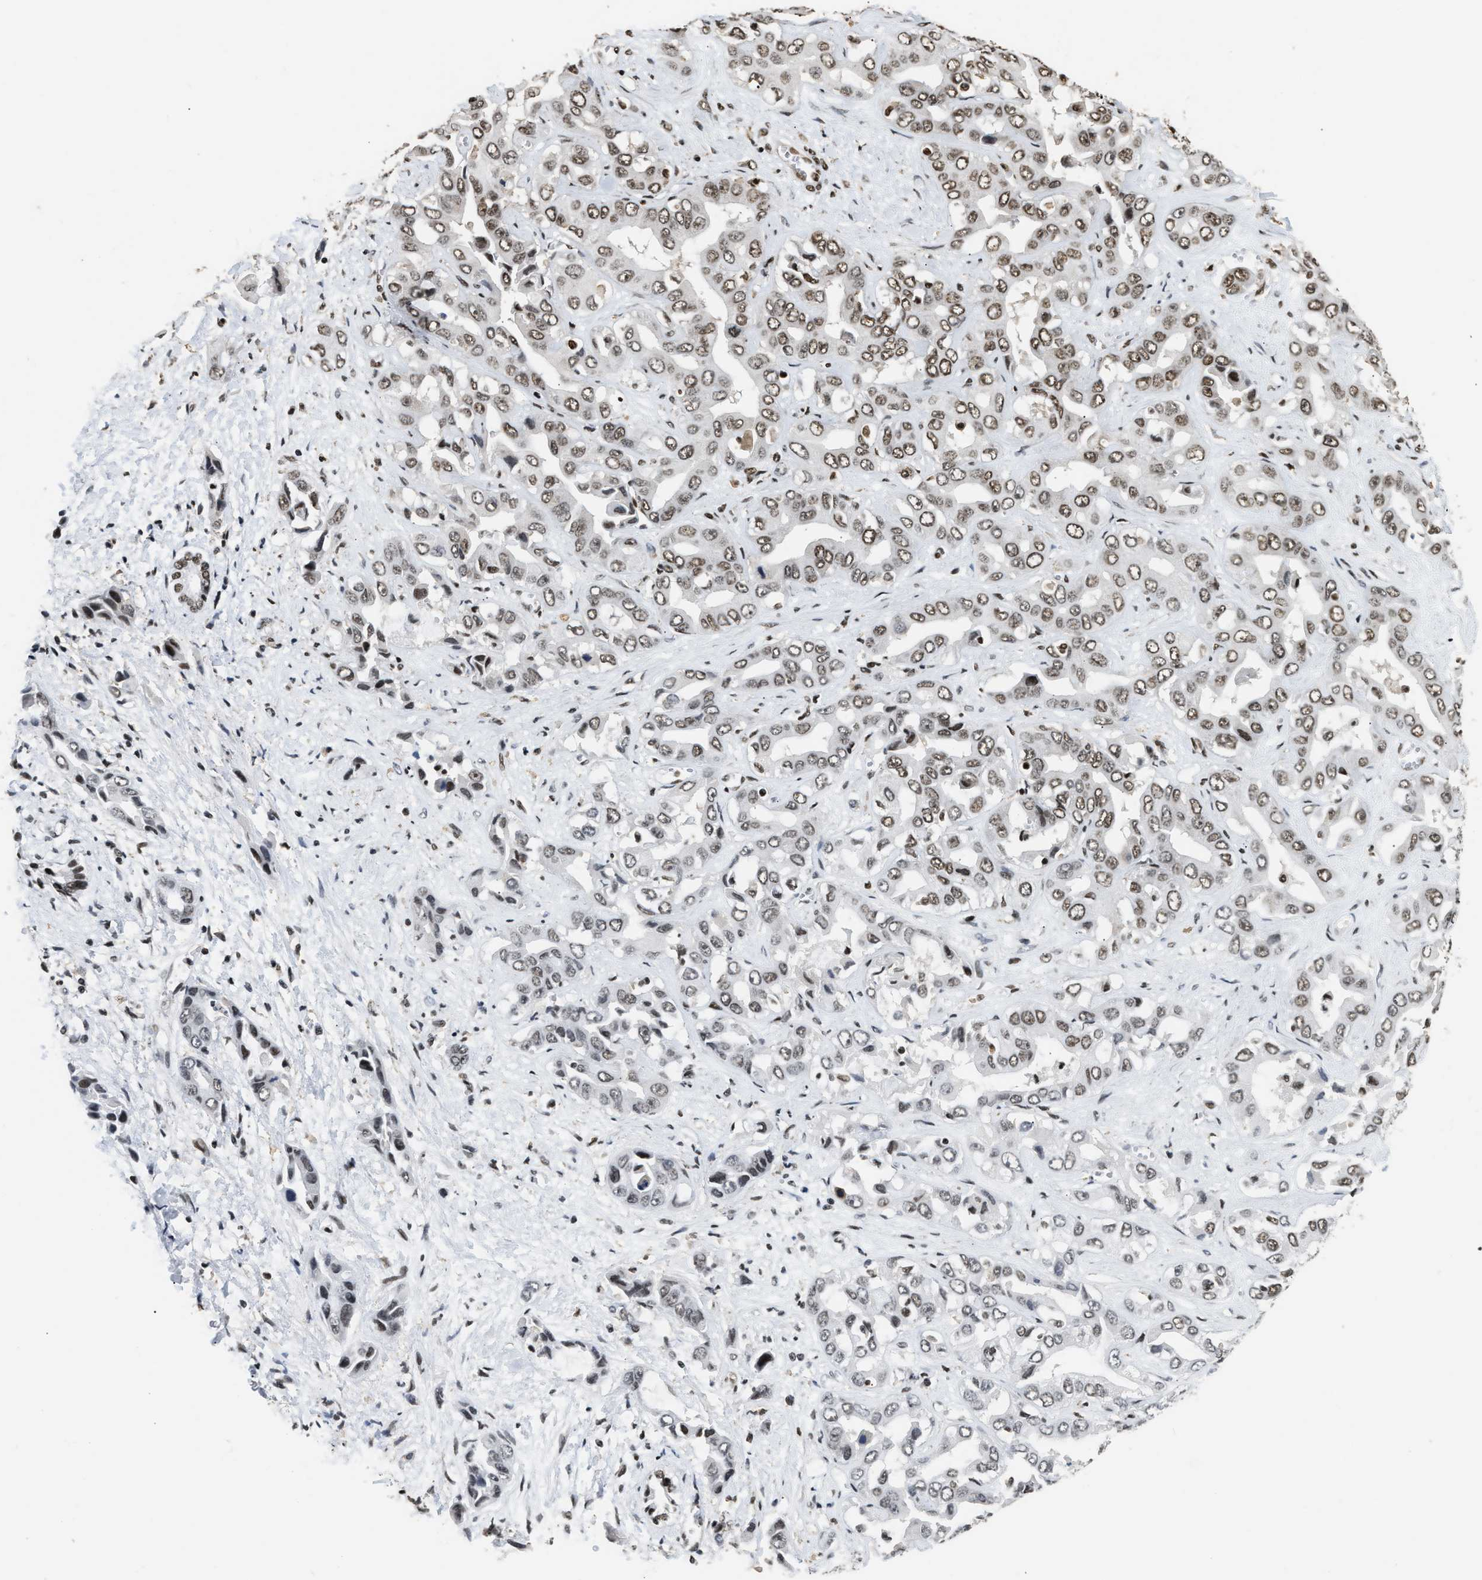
{"staining": {"intensity": "weak", "quantity": ">75%", "location": "nuclear"}, "tissue": "liver cancer", "cell_type": "Tumor cells", "image_type": "cancer", "snomed": [{"axis": "morphology", "description": "Cholangiocarcinoma"}, {"axis": "topography", "description": "Liver"}], "caption": "Tumor cells exhibit low levels of weak nuclear expression in about >75% of cells in liver cancer (cholangiocarcinoma).", "gene": "RAD21", "patient": {"sex": "female", "age": 52}}